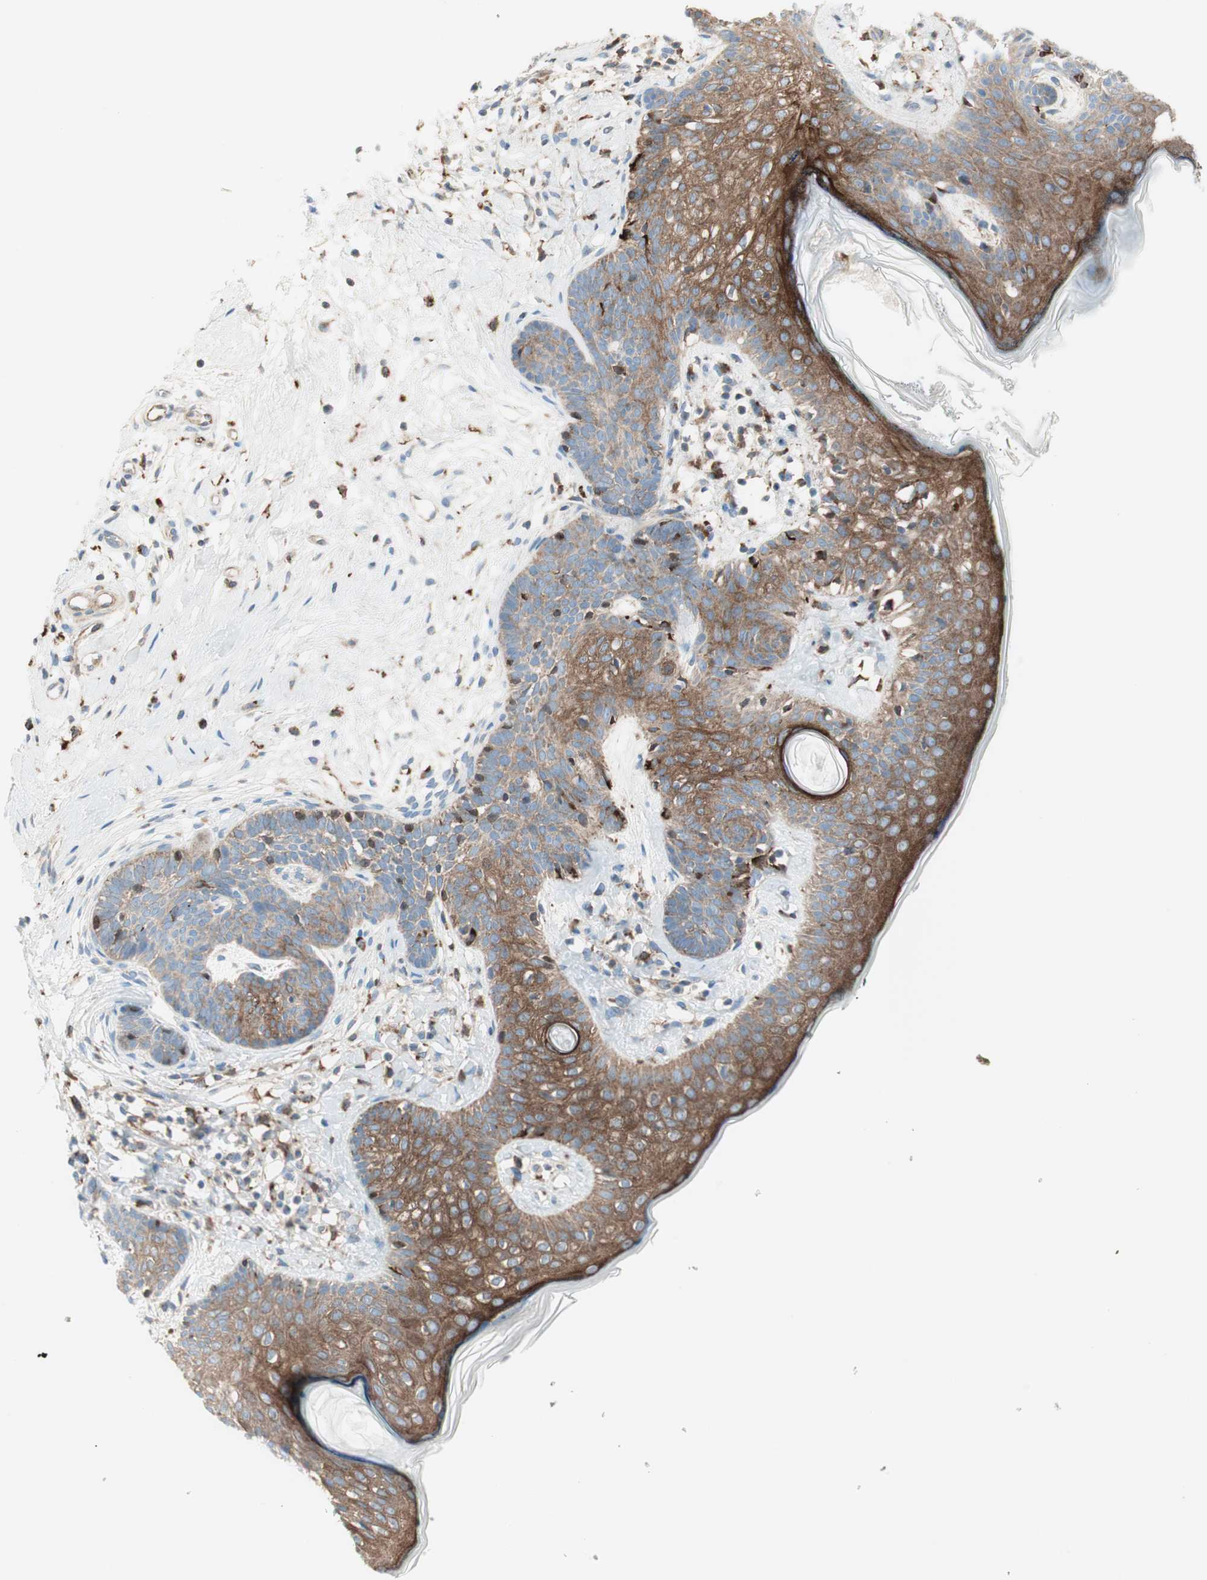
{"staining": {"intensity": "moderate", "quantity": "25%-75%", "location": "cytoplasmic/membranous"}, "tissue": "skin cancer", "cell_type": "Tumor cells", "image_type": "cancer", "snomed": [{"axis": "morphology", "description": "Developmental malformation"}, {"axis": "morphology", "description": "Basal cell carcinoma"}, {"axis": "topography", "description": "Skin"}], "caption": "IHC histopathology image of neoplastic tissue: skin cancer (basal cell carcinoma) stained using IHC exhibits medium levels of moderate protein expression localized specifically in the cytoplasmic/membranous of tumor cells, appearing as a cytoplasmic/membranous brown color.", "gene": "ATP6V1G1", "patient": {"sex": "female", "age": 62}}